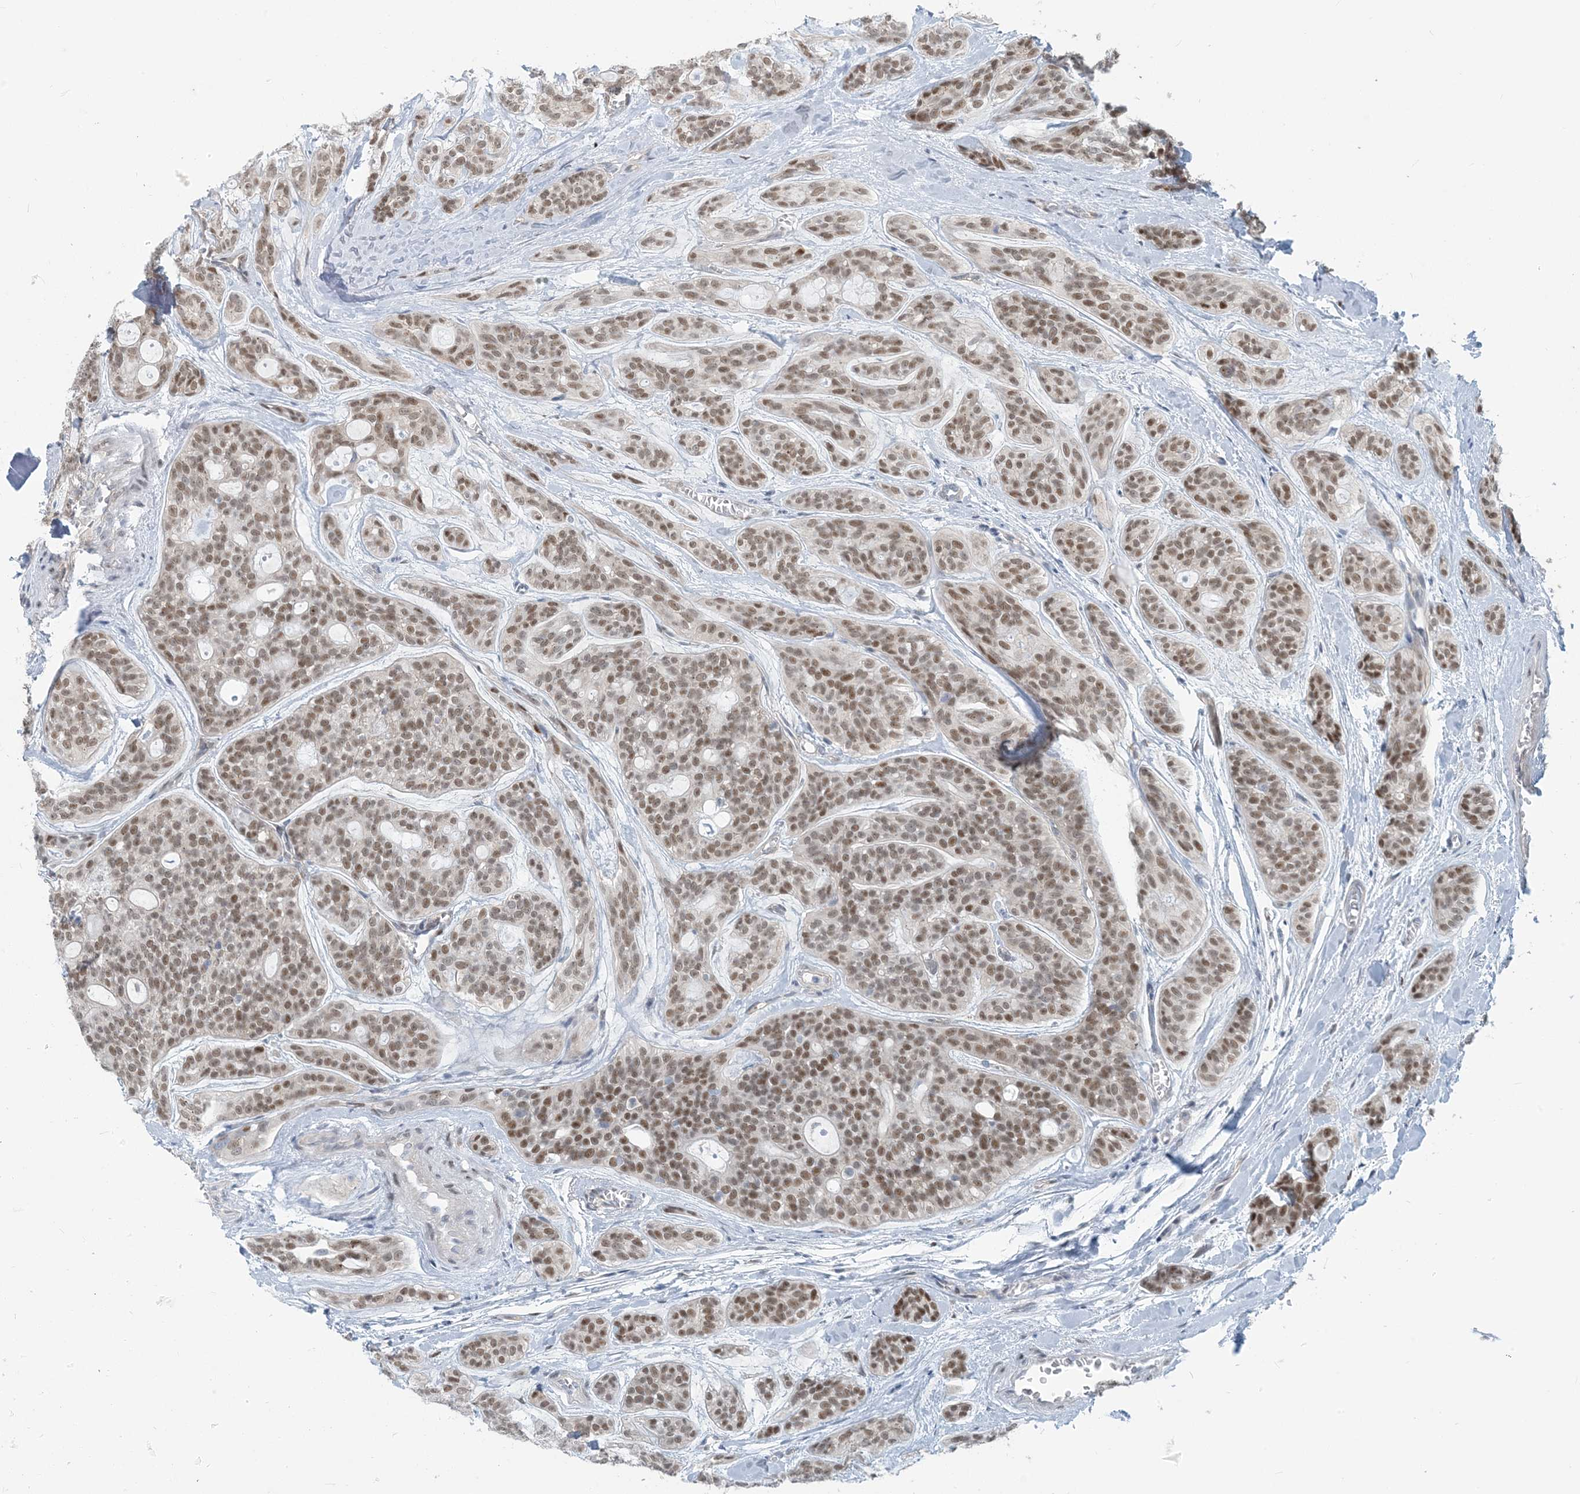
{"staining": {"intensity": "moderate", "quantity": ">75%", "location": "nuclear"}, "tissue": "head and neck cancer", "cell_type": "Tumor cells", "image_type": "cancer", "snomed": [{"axis": "morphology", "description": "Adenocarcinoma, NOS"}, {"axis": "topography", "description": "Head-Neck"}], "caption": "IHC (DAB) staining of human head and neck cancer reveals moderate nuclear protein expression in about >75% of tumor cells.", "gene": "ZC3H12A", "patient": {"sex": "male", "age": 66}}